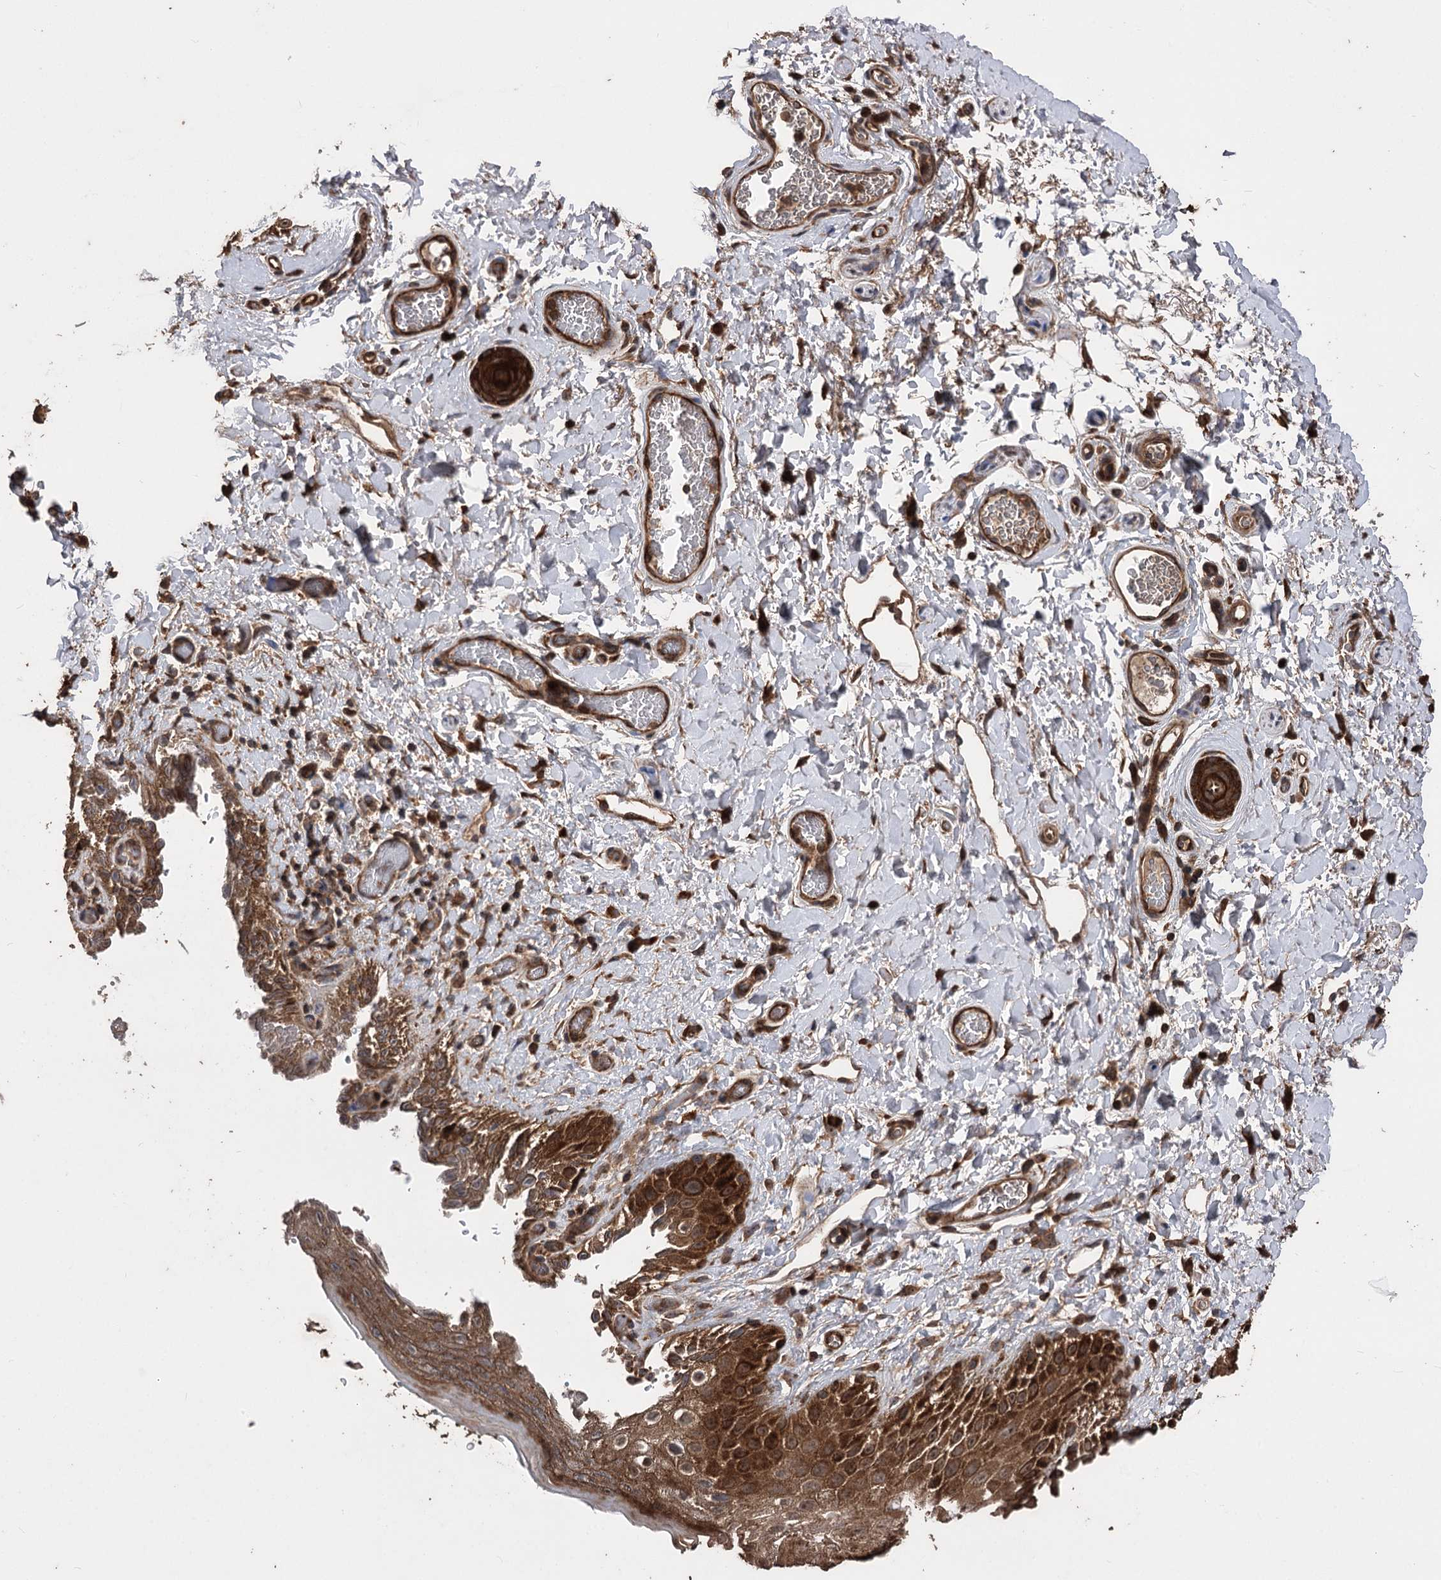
{"staining": {"intensity": "strong", "quantity": ">75%", "location": "cytoplasmic/membranous"}, "tissue": "skin", "cell_type": "Epidermal cells", "image_type": "normal", "snomed": [{"axis": "morphology", "description": "Normal tissue, NOS"}, {"axis": "topography", "description": "Anal"}], "caption": "This image demonstrates immunohistochemistry (IHC) staining of benign skin, with high strong cytoplasmic/membranous expression in about >75% of epidermal cells.", "gene": "RASSF3", "patient": {"sex": "male", "age": 44}}